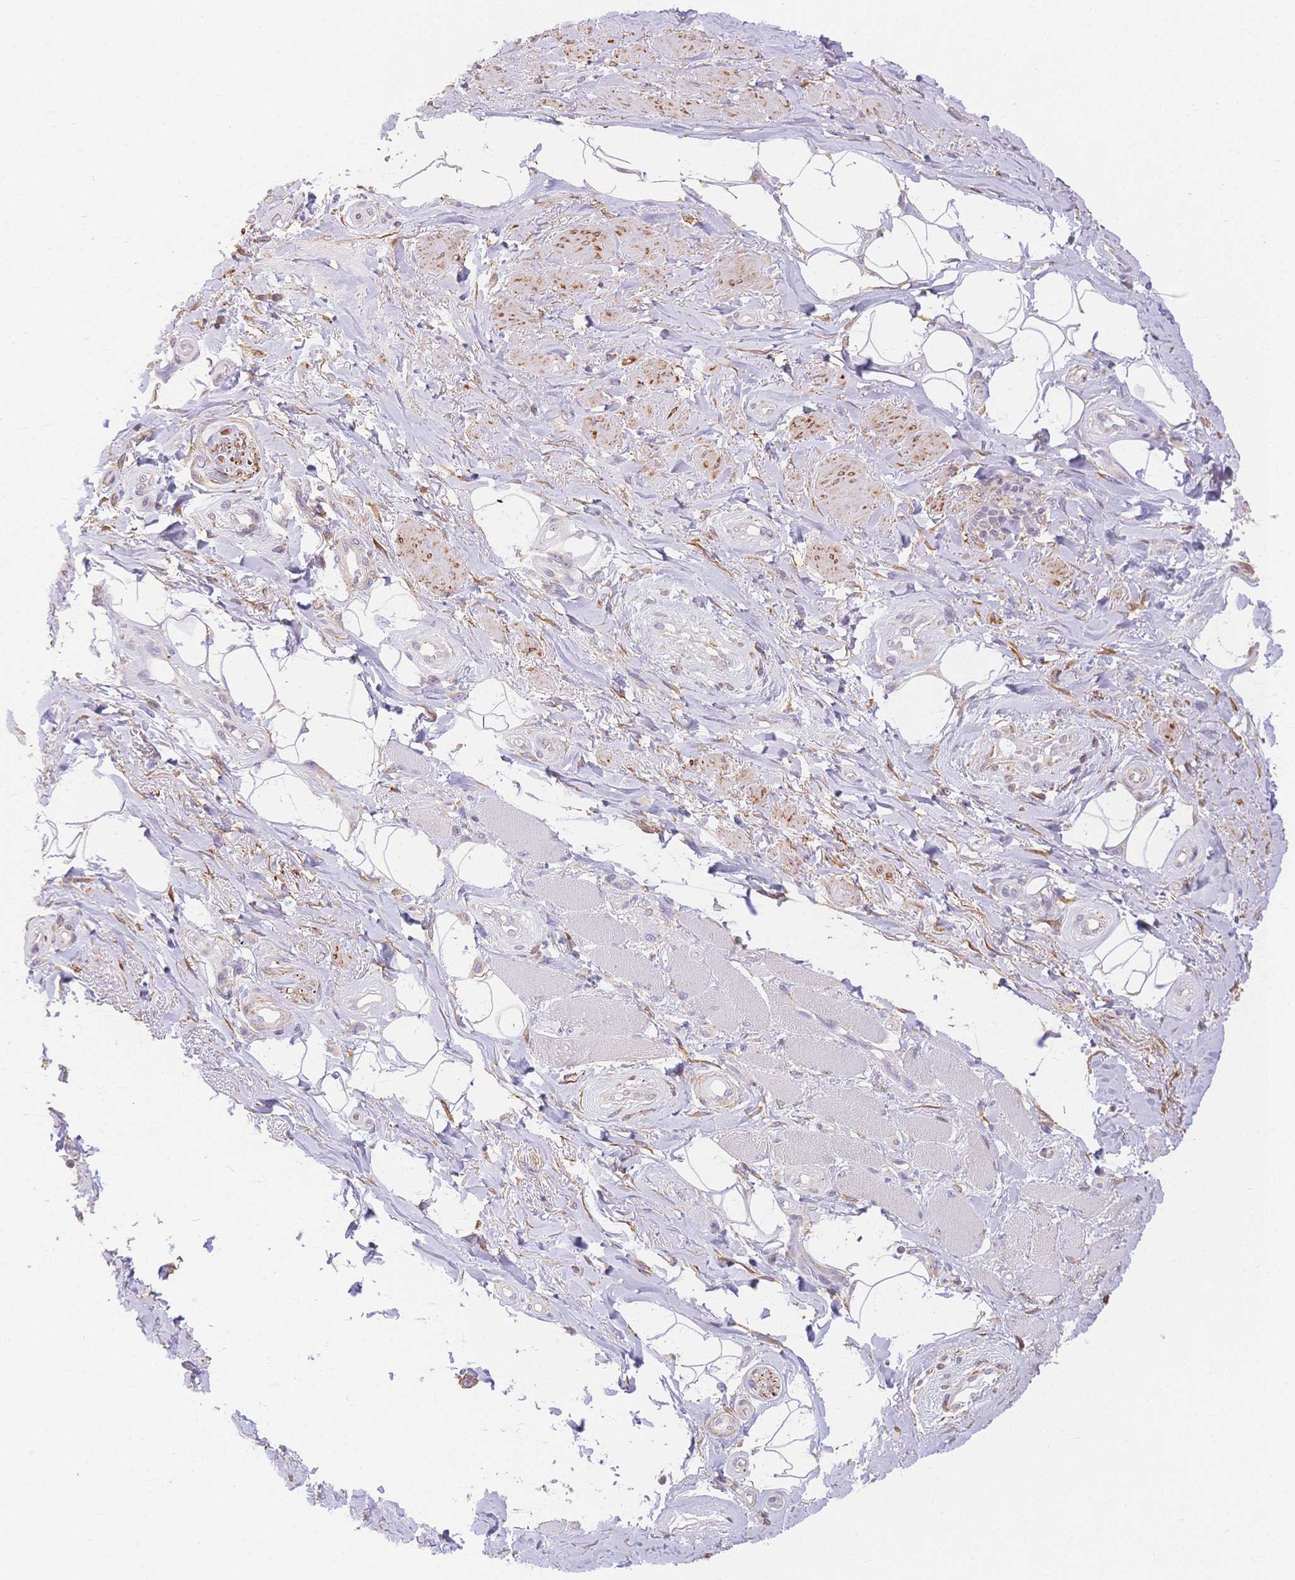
{"staining": {"intensity": "negative", "quantity": "none", "location": "none"}, "tissue": "adipose tissue", "cell_type": "Adipocytes", "image_type": "normal", "snomed": [{"axis": "morphology", "description": "Normal tissue, NOS"}, {"axis": "topography", "description": "Anal"}, {"axis": "topography", "description": "Peripheral nerve tissue"}], "caption": "IHC photomicrograph of benign human adipose tissue stained for a protein (brown), which shows no staining in adipocytes. (DAB IHC visualized using brightfield microscopy, high magnification).", "gene": "HS3ST5", "patient": {"sex": "male", "age": 53}}